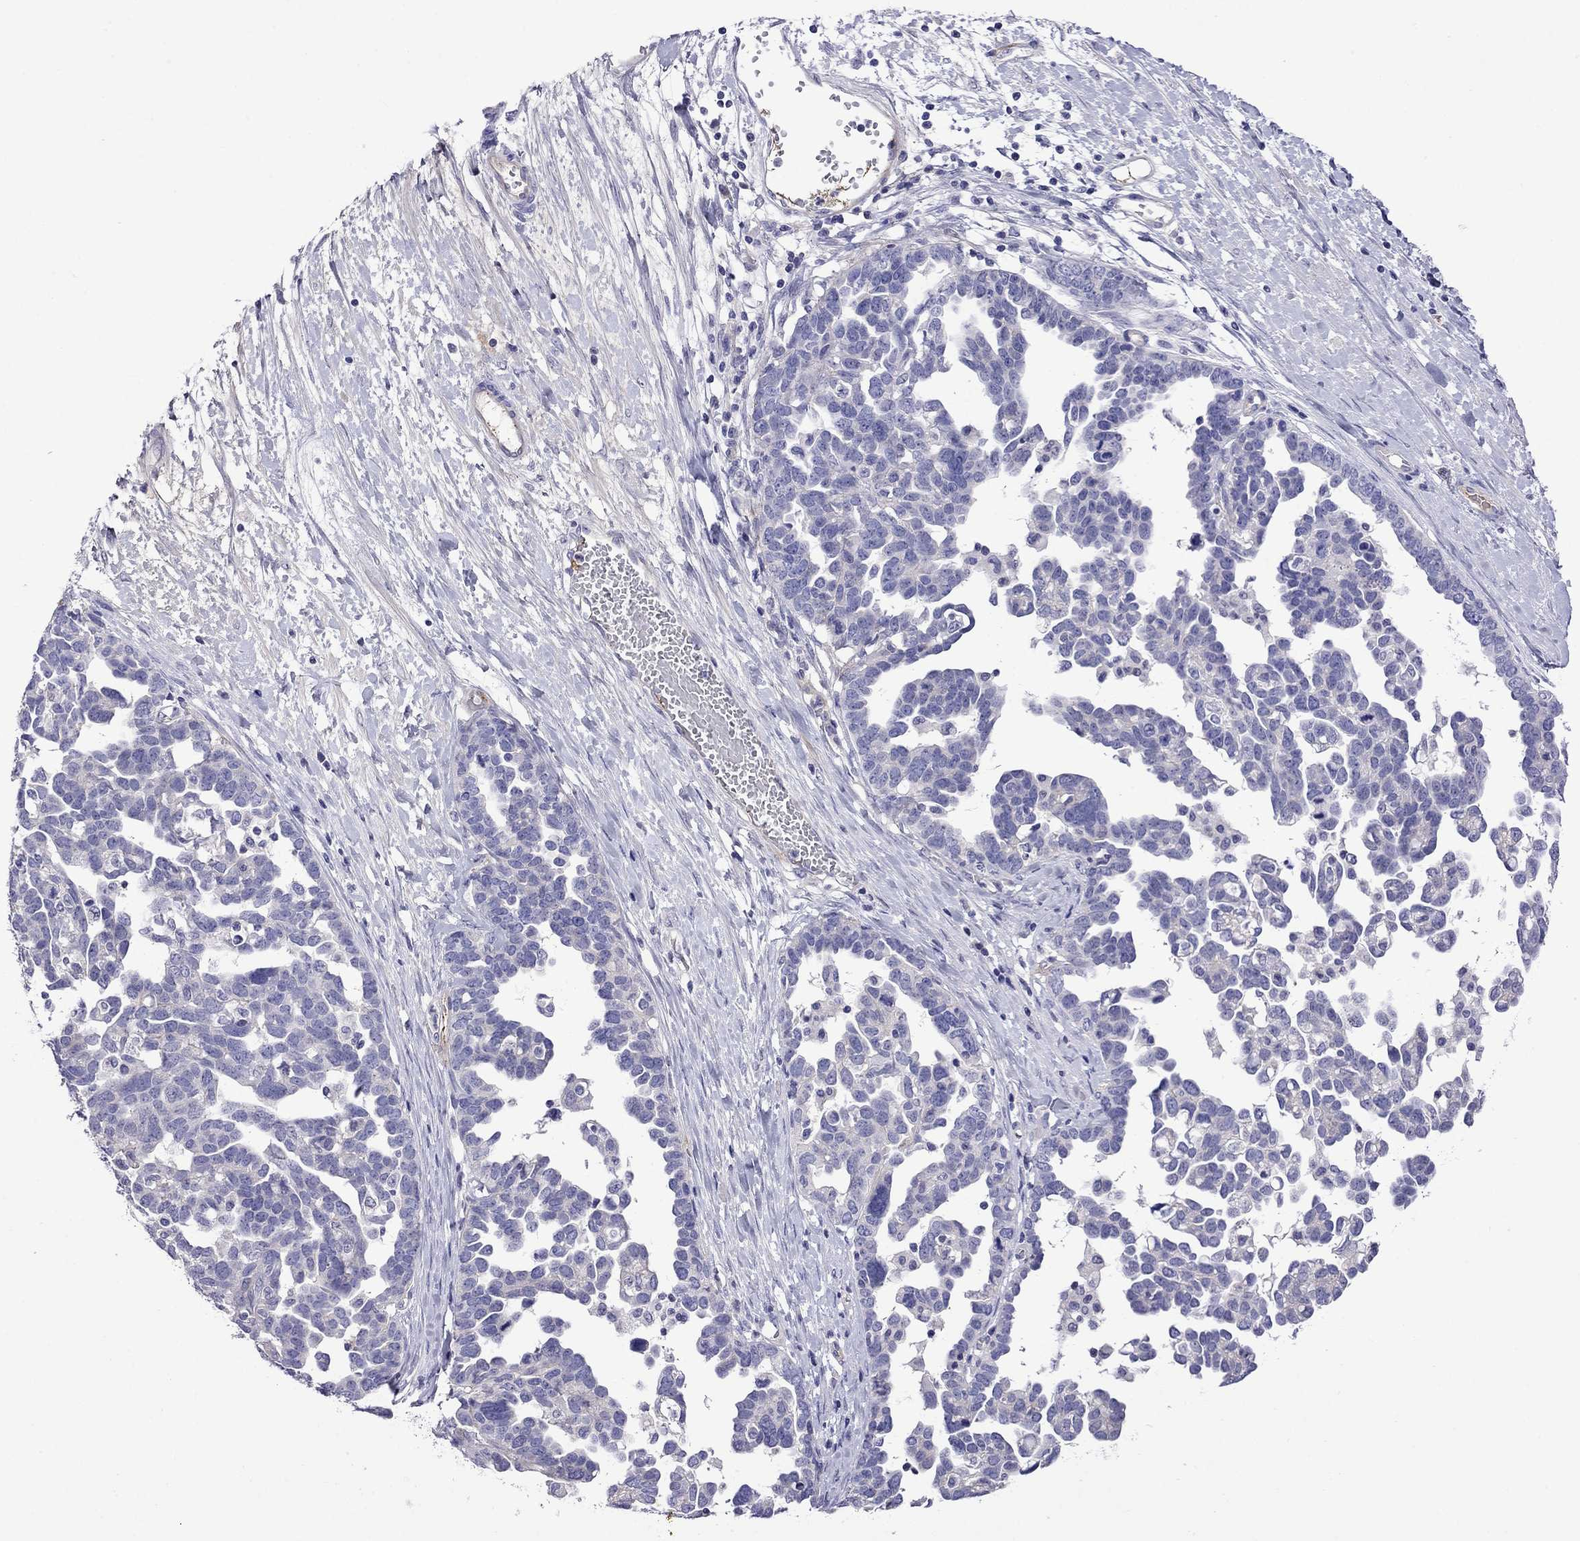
{"staining": {"intensity": "negative", "quantity": "none", "location": "none"}, "tissue": "ovarian cancer", "cell_type": "Tumor cells", "image_type": "cancer", "snomed": [{"axis": "morphology", "description": "Cystadenocarcinoma, serous, NOS"}, {"axis": "topography", "description": "Ovary"}], "caption": "This is an immunohistochemistry (IHC) photomicrograph of human ovarian cancer (serous cystadenocarcinoma). There is no expression in tumor cells.", "gene": "STAR", "patient": {"sex": "female", "age": 54}}